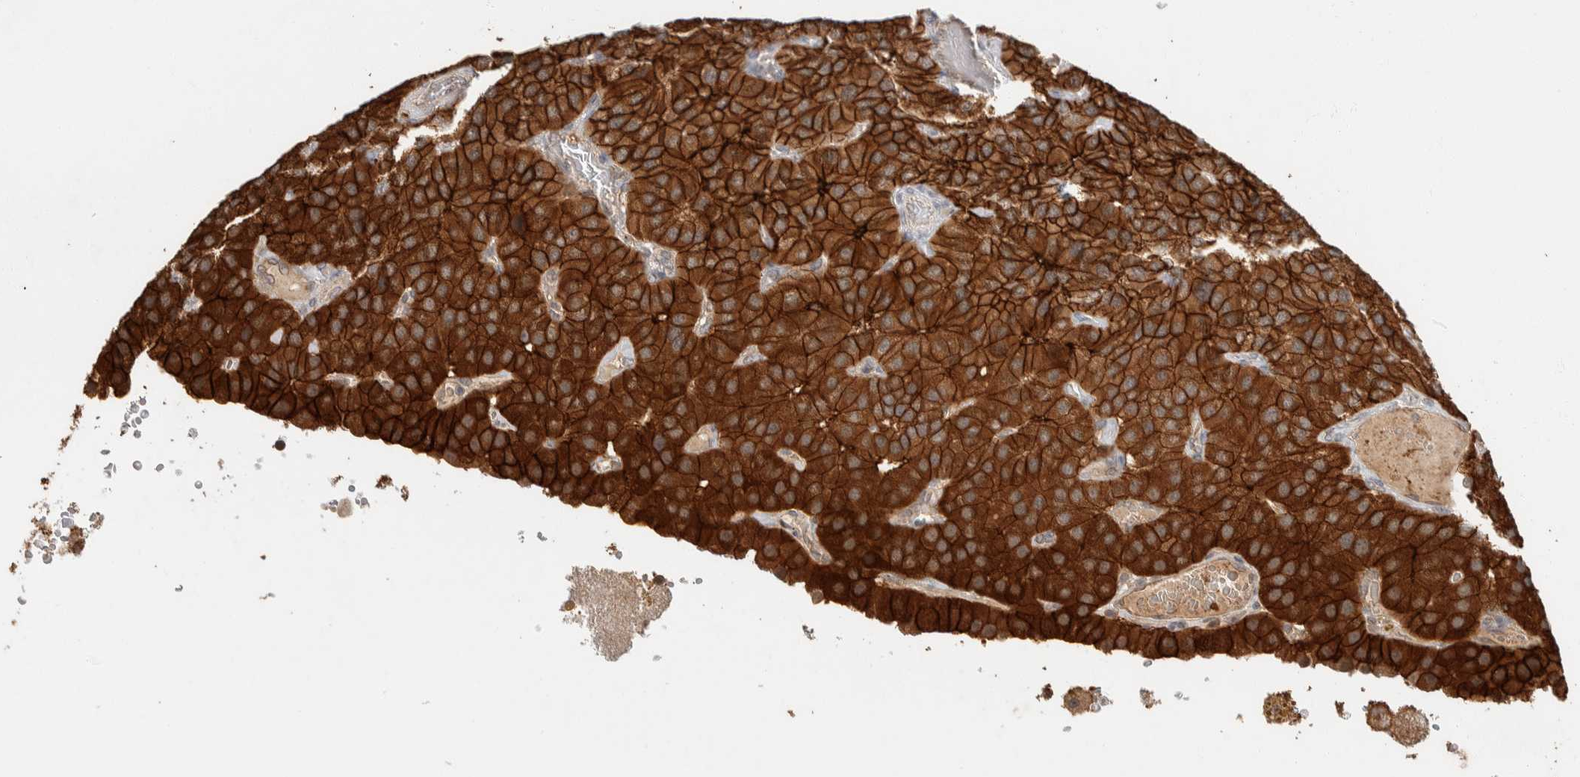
{"staining": {"intensity": "strong", "quantity": ">75%", "location": "cytoplasmic/membranous"}, "tissue": "parathyroid gland", "cell_type": "Glandular cells", "image_type": "normal", "snomed": [{"axis": "morphology", "description": "Normal tissue, NOS"}, {"axis": "morphology", "description": "Adenoma, NOS"}, {"axis": "topography", "description": "Parathyroid gland"}], "caption": "IHC image of unremarkable human parathyroid gland stained for a protein (brown), which shows high levels of strong cytoplasmic/membranous positivity in approximately >75% of glandular cells.", "gene": "ZNF567", "patient": {"sex": "female", "age": 86}}